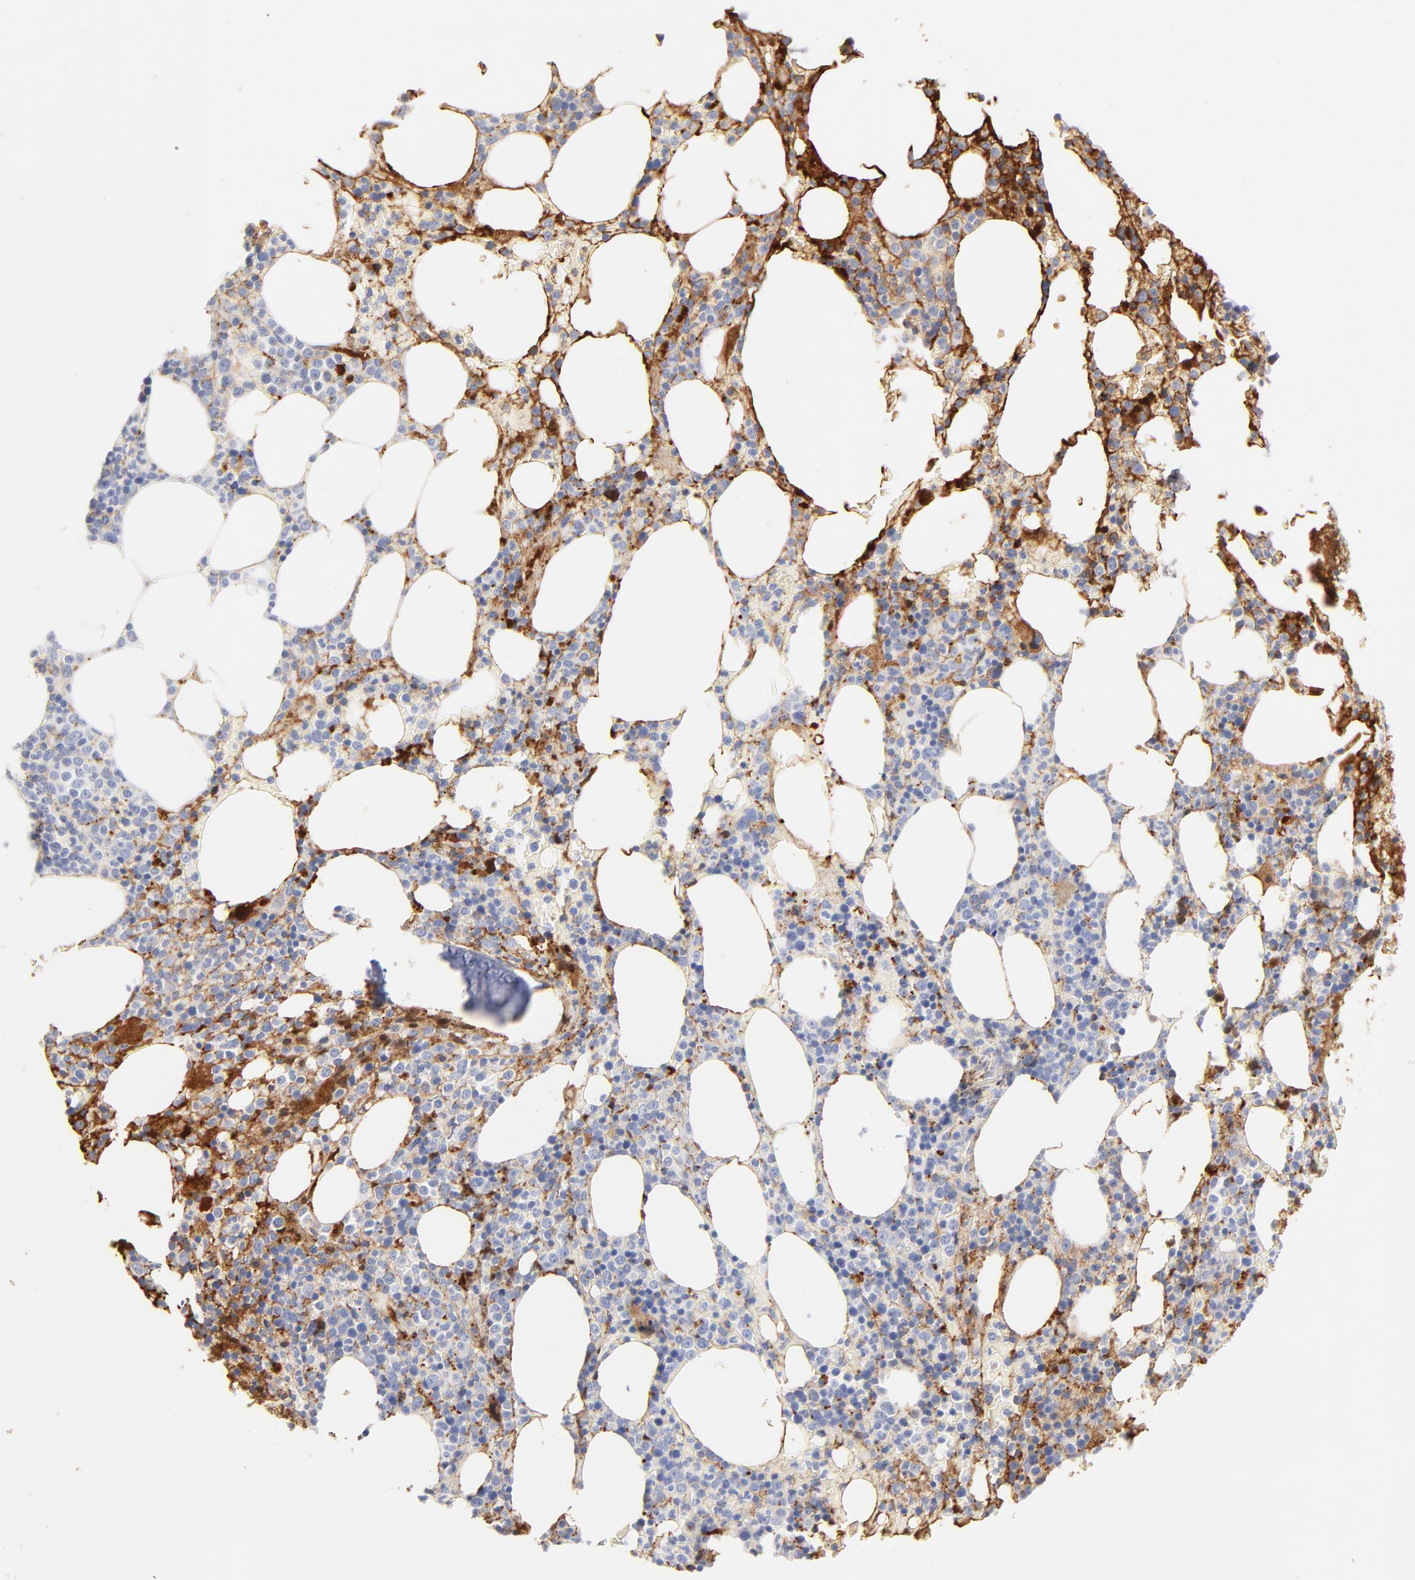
{"staining": {"intensity": "moderate", "quantity": "<25%", "location": "cytoplasmic/membranous"}, "tissue": "bone marrow", "cell_type": "Hematopoietic cells", "image_type": "normal", "snomed": [{"axis": "morphology", "description": "Normal tissue, NOS"}, {"axis": "topography", "description": "Bone marrow"}], "caption": "Moderate cytoplasmic/membranous protein staining is identified in about <25% of hematopoietic cells in bone marrow. (Brightfield microscopy of DAB IHC at high magnification).", "gene": "C3", "patient": {"sex": "female", "age": 66}}